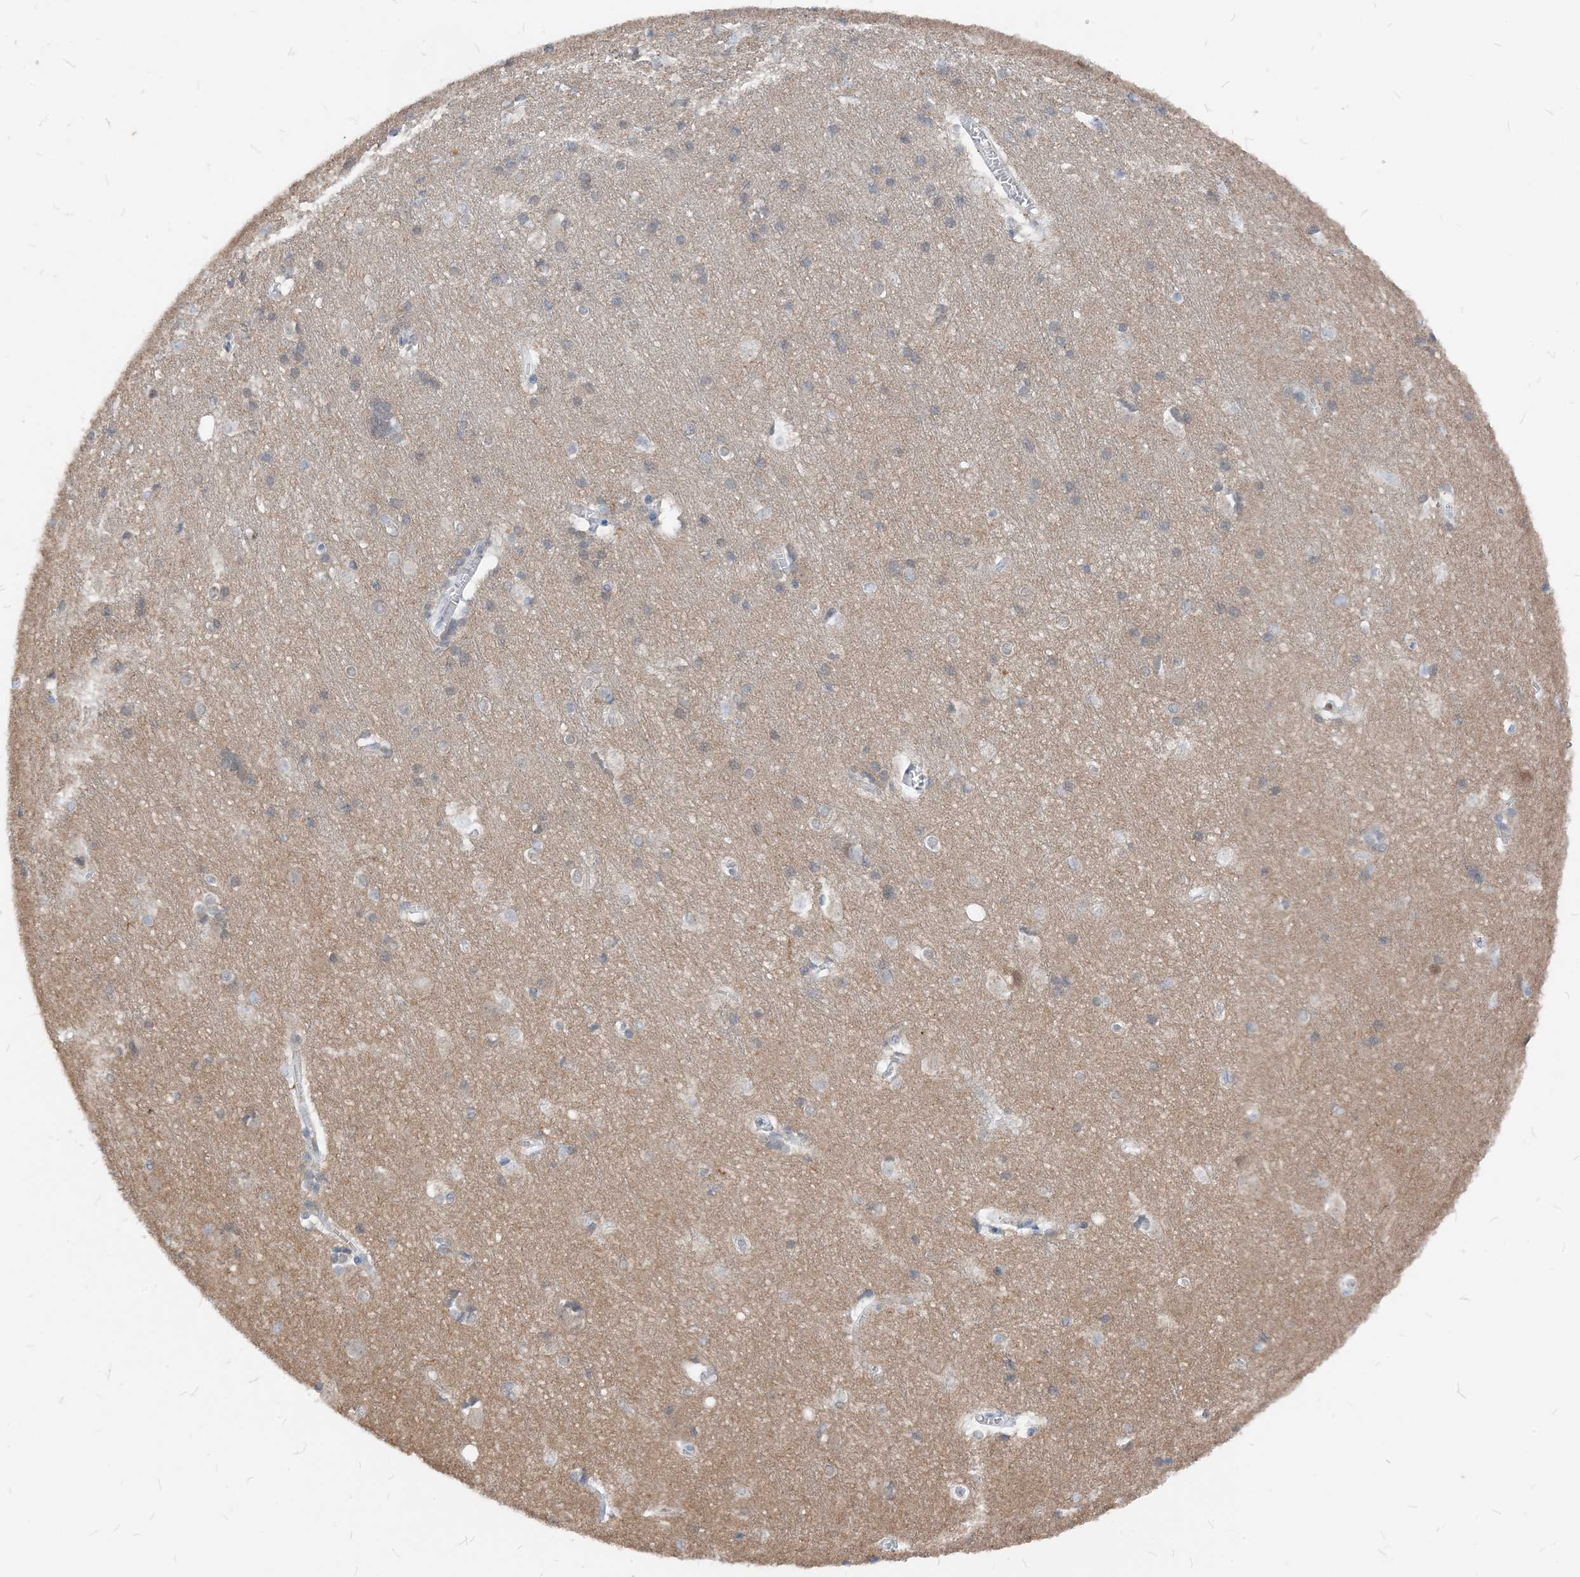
{"staining": {"intensity": "negative", "quantity": "none", "location": "none"}, "tissue": "cerebral cortex", "cell_type": "Endothelial cells", "image_type": "normal", "snomed": [{"axis": "morphology", "description": "Normal tissue, NOS"}, {"axis": "topography", "description": "Cerebral cortex"}], "caption": "Cerebral cortex was stained to show a protein in brown. There is no significant positivity in endothelial cells. (DAB (3,3'-diaminobenzidine) immunohistochemistry (IHC) with hematoxylin counter stain).", "gene": "NCOA7", "patient": {"sex": "male", "age": 54}}